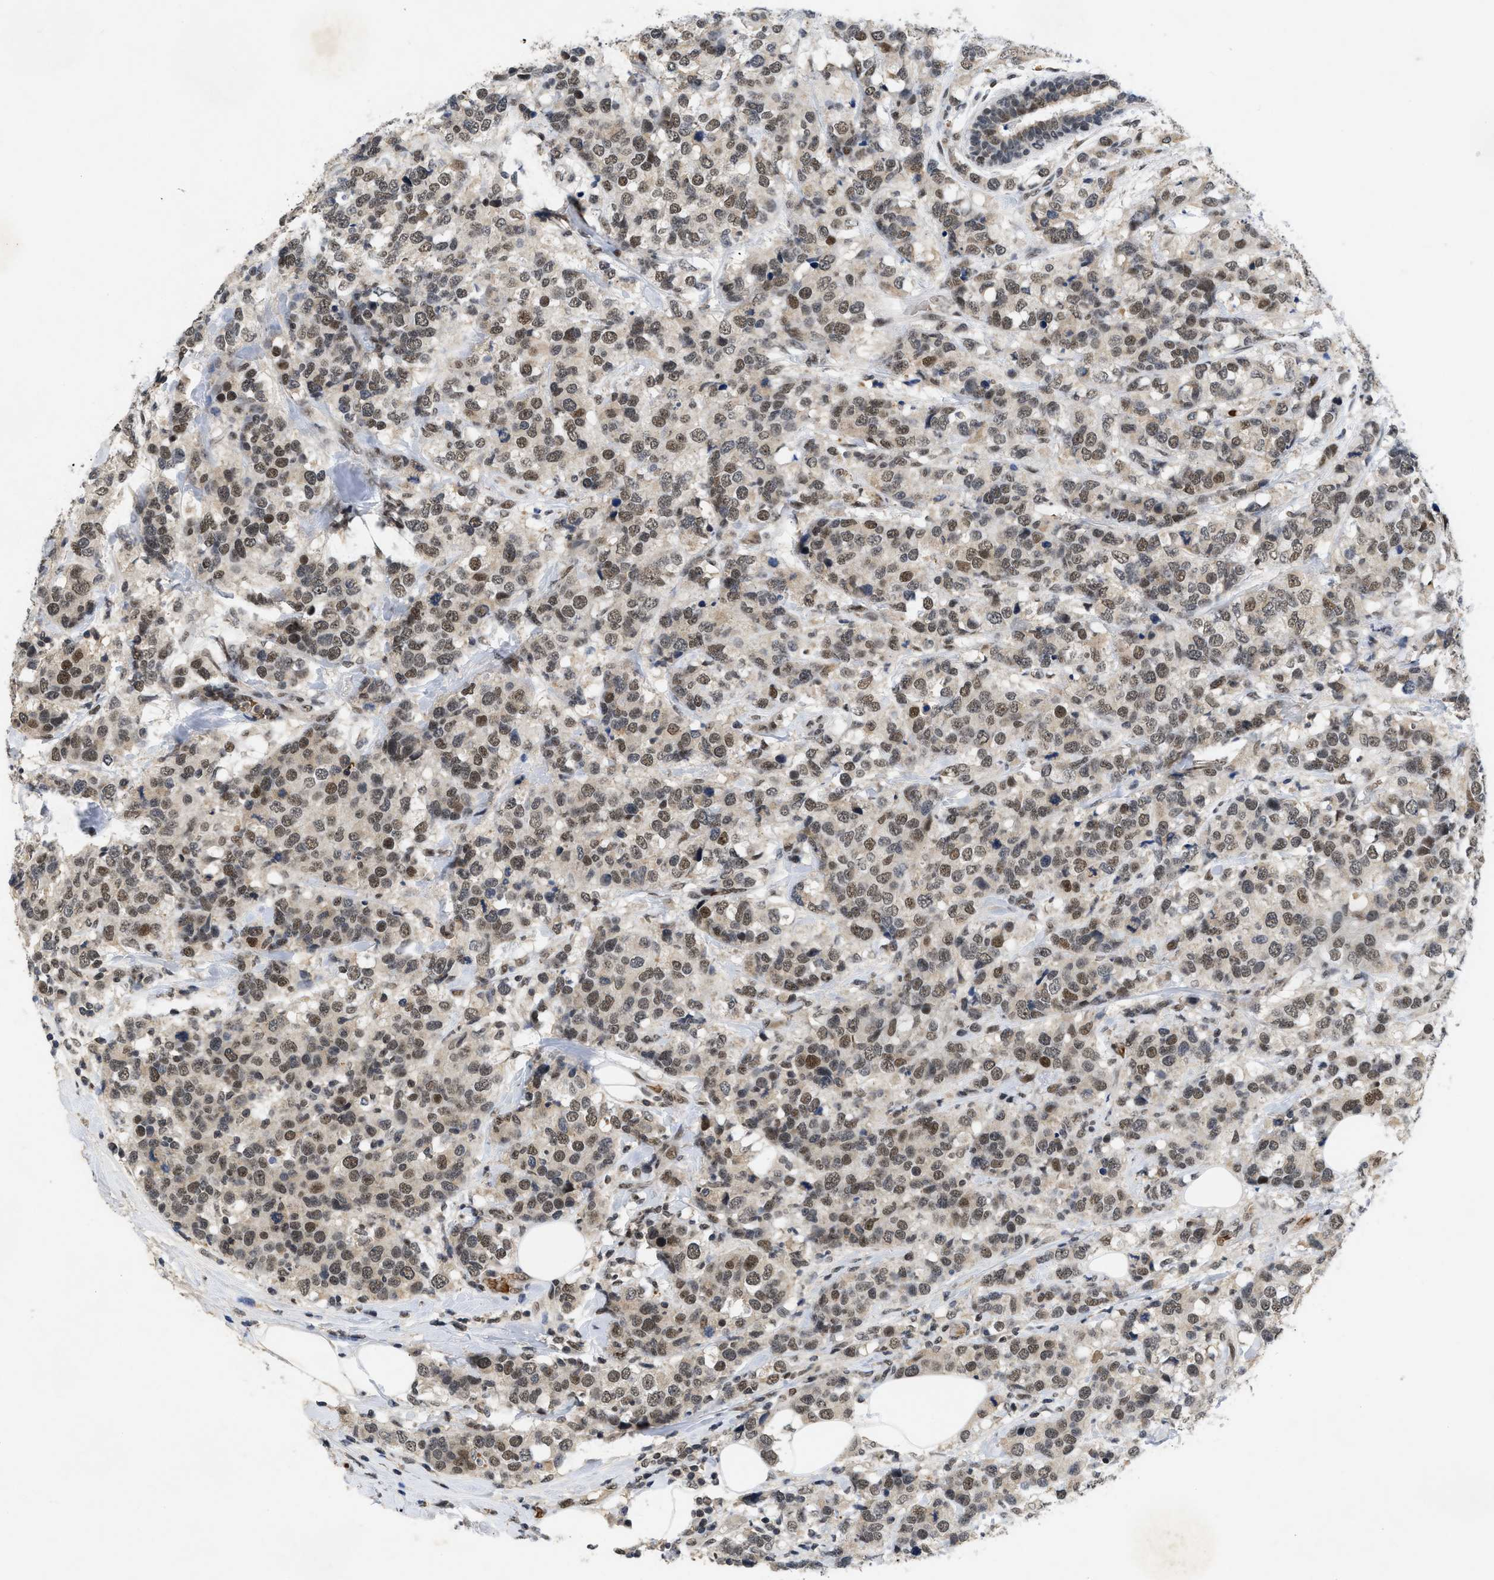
{"staining": {"intensity": "weak", "quantity": ">75%", "location": "nuclear"}, "tissue": "breast cancer", "cell_type": "Tumor cells", "image_type": "cancer", "snomed": [{"axis": "morphology", "description": "Lobular carcinoma"}, {"axis": "topography", "description": "Breast"}], "caption": "Breast lobular carcinoma was stained to show a protein in brown. There is low levels of weak nuclear expression in about >75% of tumor cells.", "gene": "ZNF346", "patient": {"sex": "female", "age": 59}}